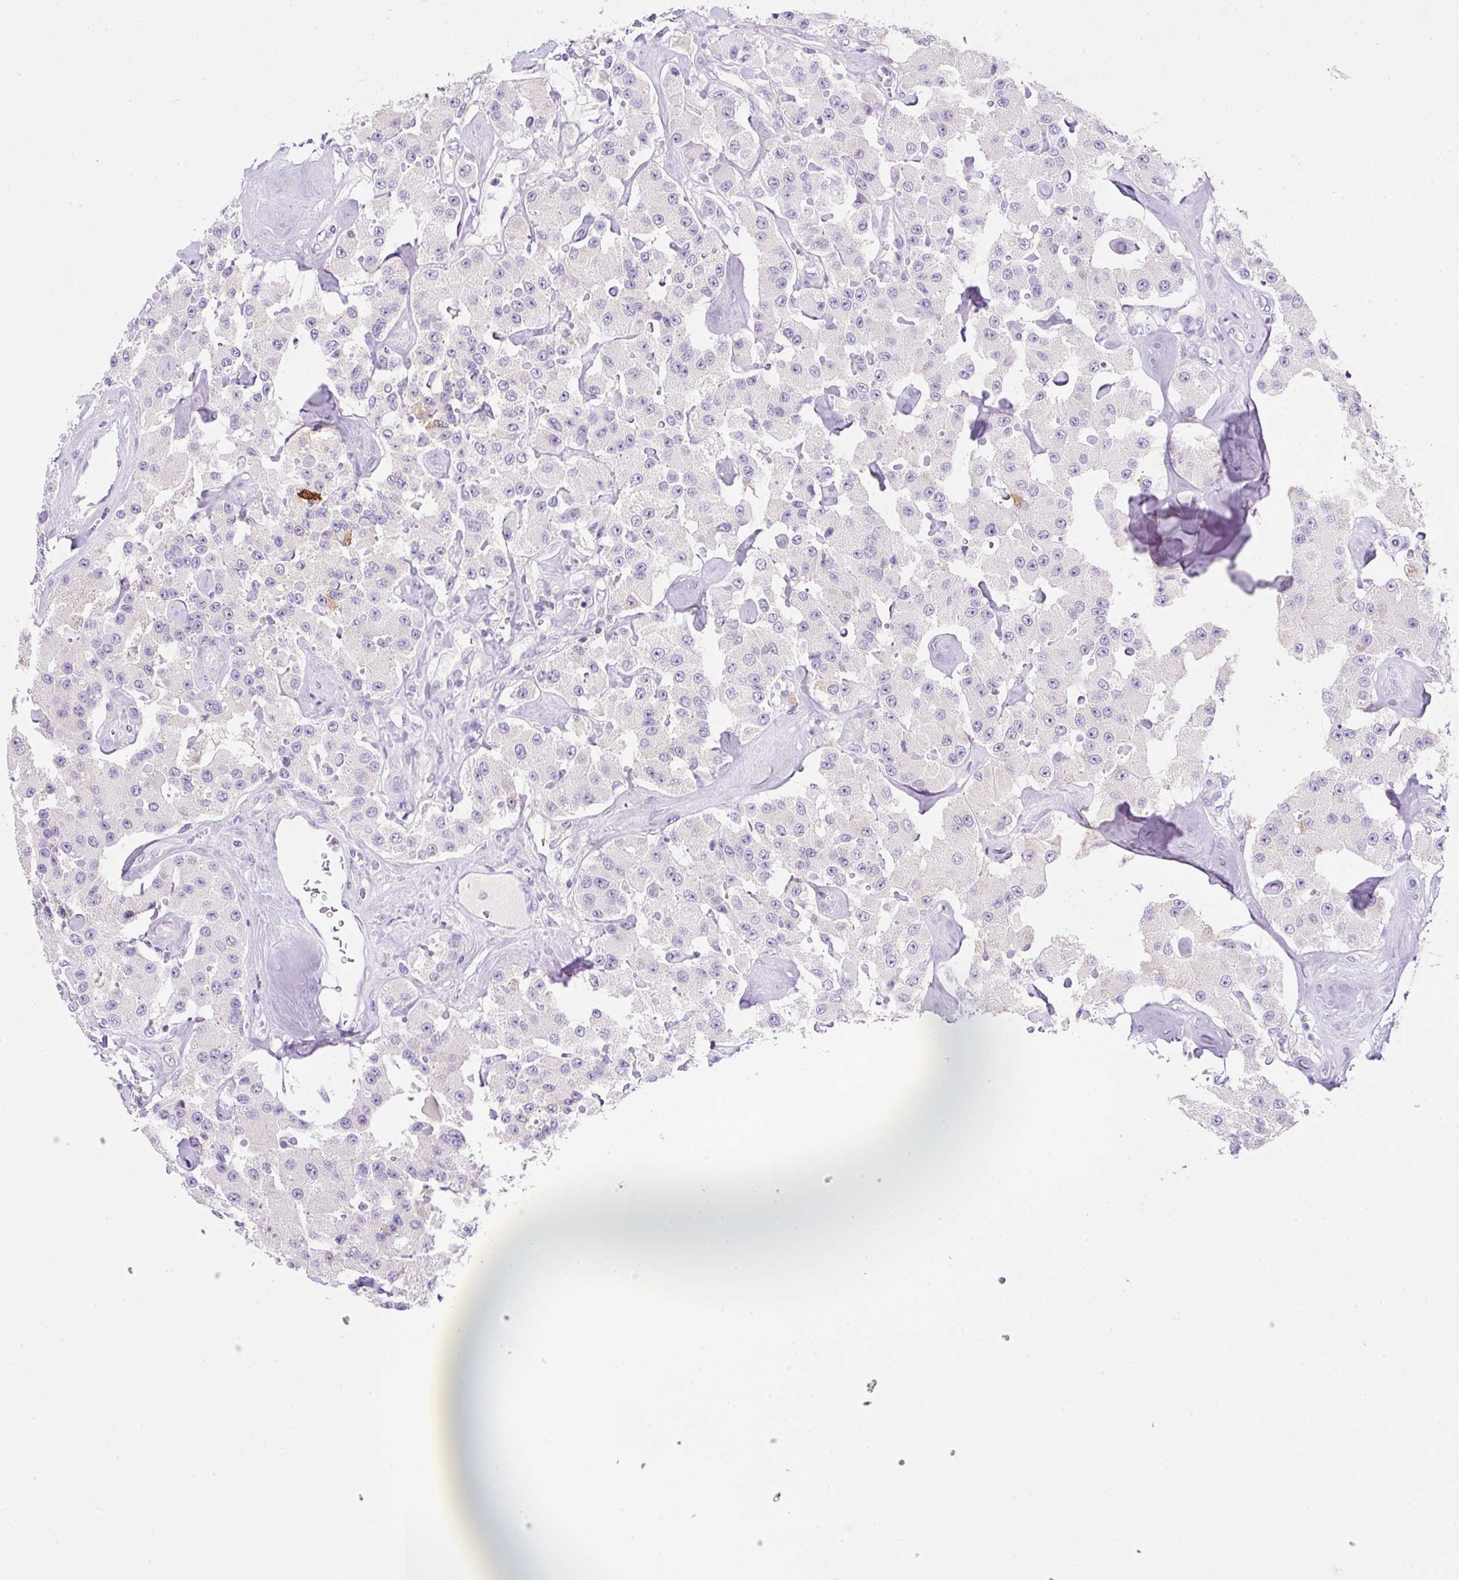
{"staining": {"intensity": "negative", "quantity": "none", "location": "none"}, "tissue": "carcinoid", "cell_type": "Tumor cells", "image_type": "cancer", "snomed": [{"axis": "morphology", "description": "Carcinoid, malignant, NOS"}, {"axis": "topography", "description": "Pancreas"}], "caption": "IHC image of neoplastic tissue: carcinoid stained with DAB (3,3'-diaminobenzidine) reveals no significant protein positivity in tumor cells.", "gene": "NDST3", "patient": {"sex": "male", "age": 41}}